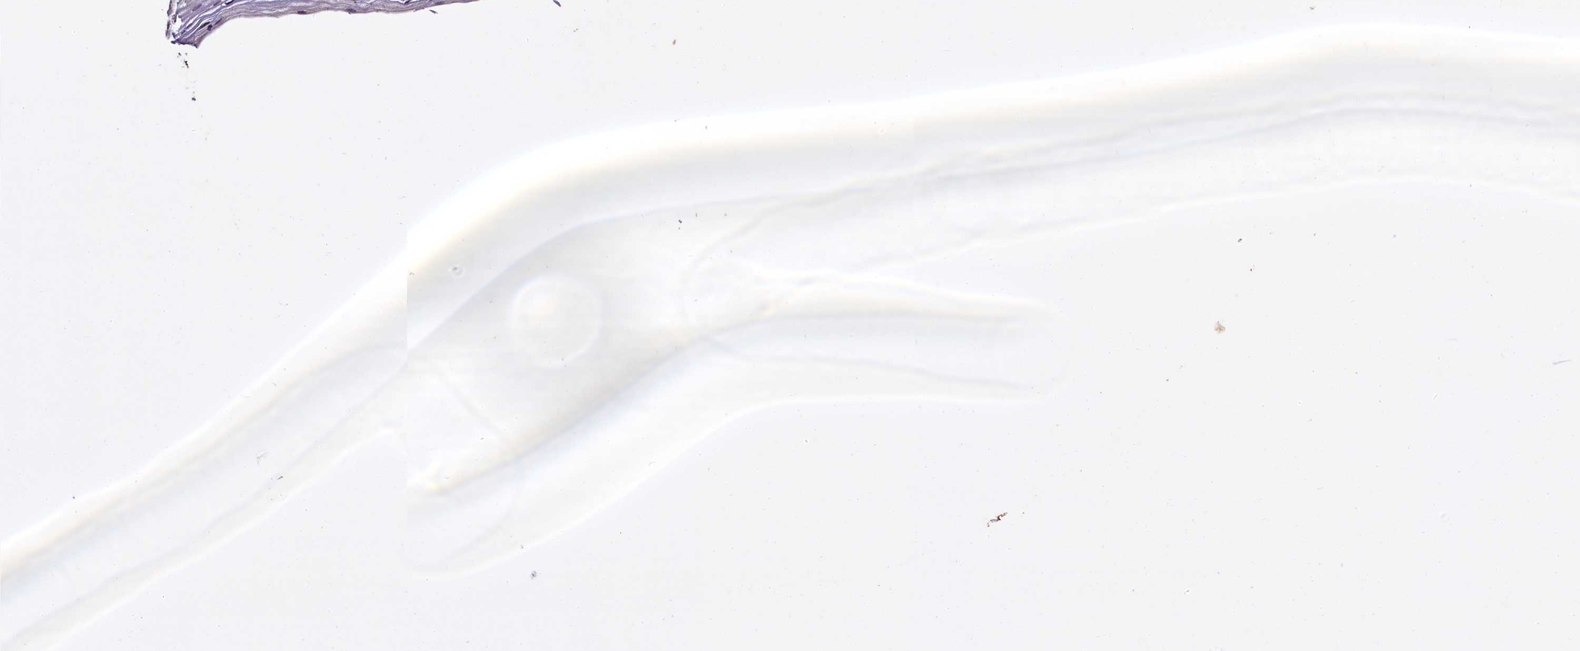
{"staining": {"intensity": "moderate", "quantity": "25%-75%", "location": "cytoplasmic/membranous"}, "tissue": "cervix", "cell_type": "Glandular cells", "image_type": "normal", "snomed": [{"axis": "morphology", "description": "Normal tissue, NOS"}, {"axis": "topography", "description": "Cervix"}], "caption": "Moderate cytoplasmic/membranous protein positivity is identified in approximately 25%-75% of glandular cells in cervix. Using DAB (3,3'-diaminobenzidine) (brown) and hematoxylin (blue) stains, captured at high magnification using brightfield microscopy.", "gene": "COQ9", "patient": {"sex": "female", "age": 36}}